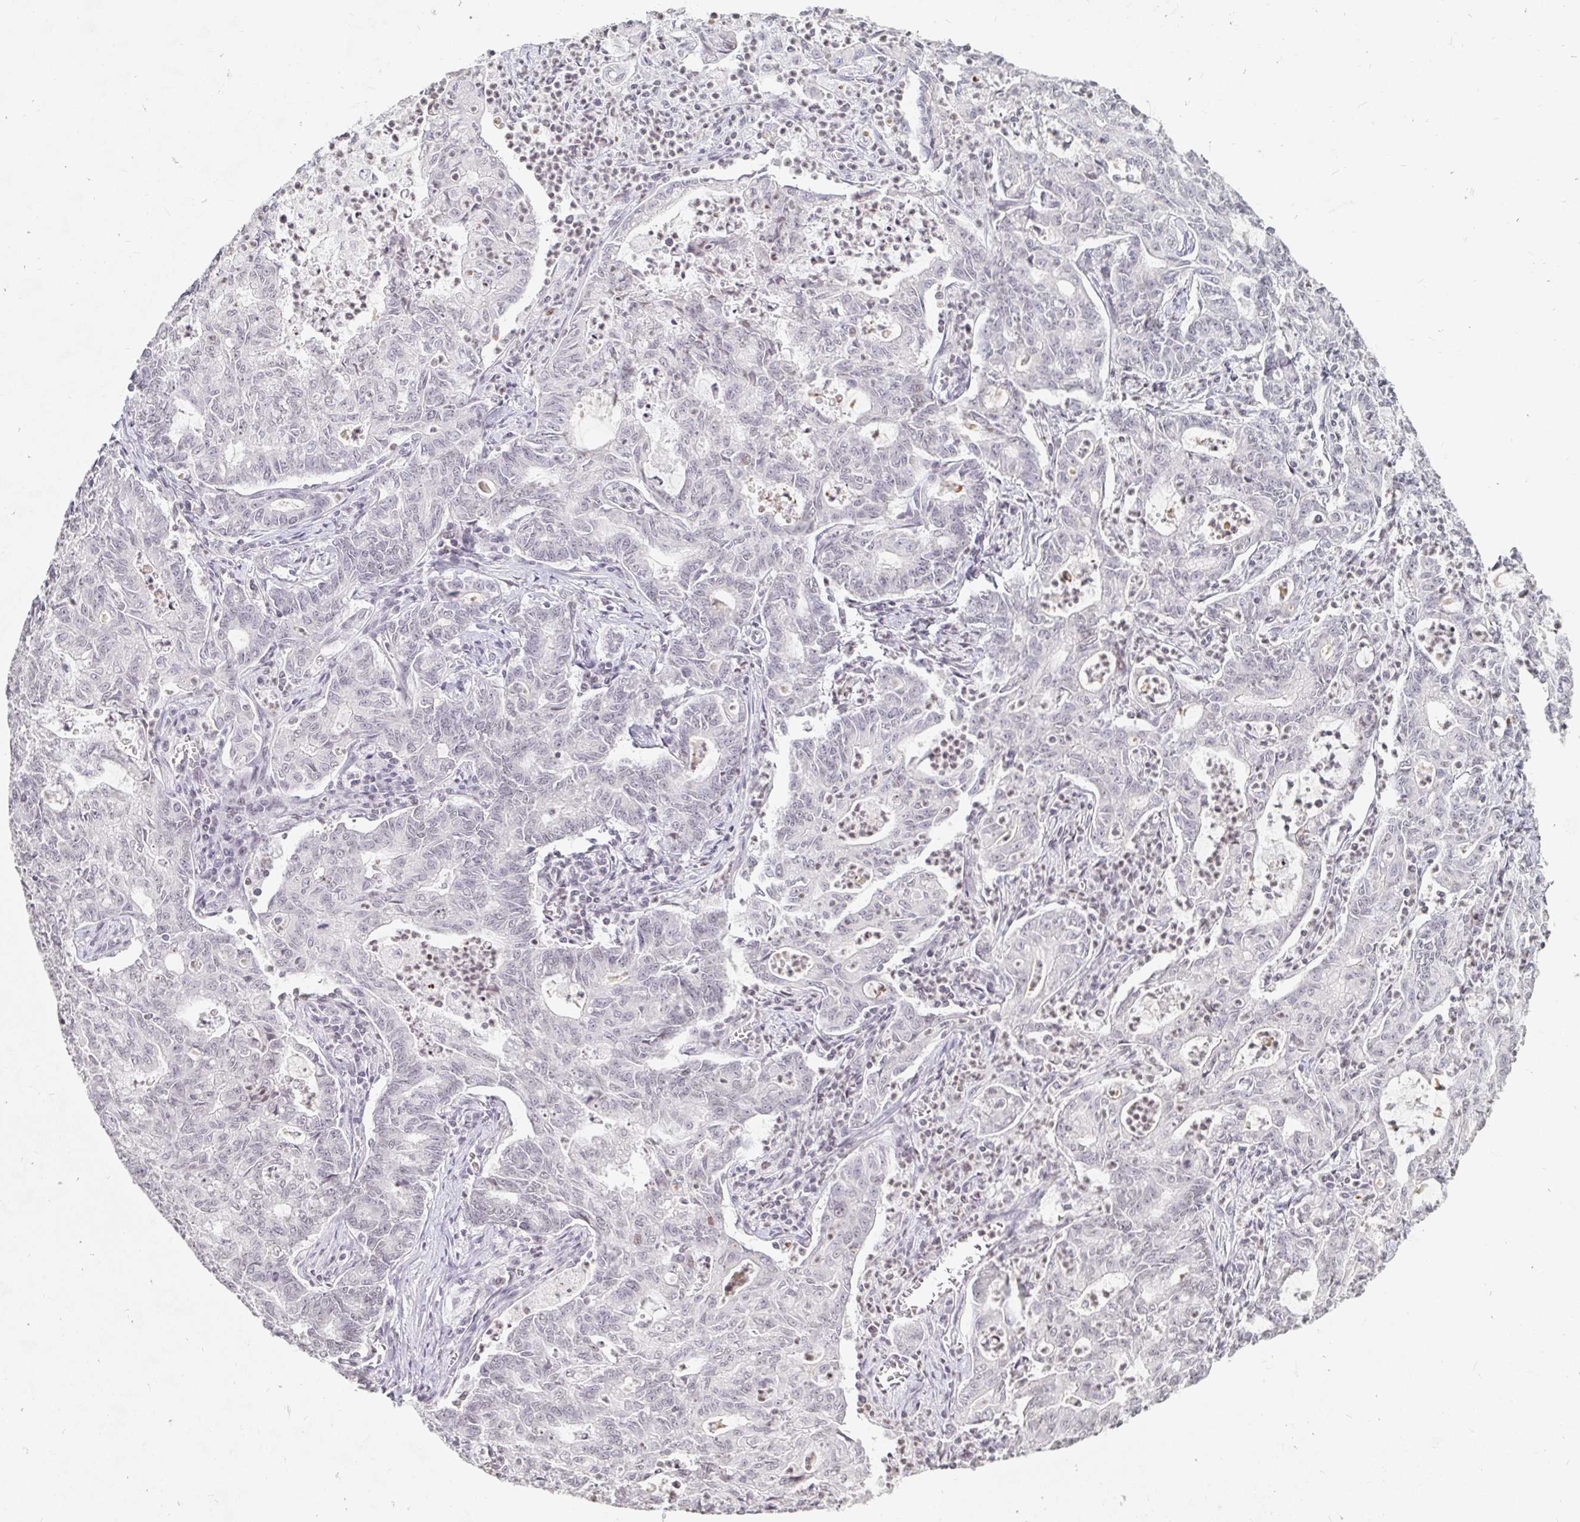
{"staining": {"intensity": "negative", "quantity": "none", "location": "none"}, "tissue": "stomach cancer", "cell_type": "Tumor cells", "image_type": "cancer", "snomed": [{"axis": "morphology", "description": "Adenocarcinoma, NOS"}, {"axis": "topography", "description": "Stomach, upper"}], "caption": "Tumor cells are negative for protein expression in human stomach cancer. (IHC, brightfield microscopy, high magnification).", "gene": "NME9", "patient": {"sex": "female", "age": 79}}